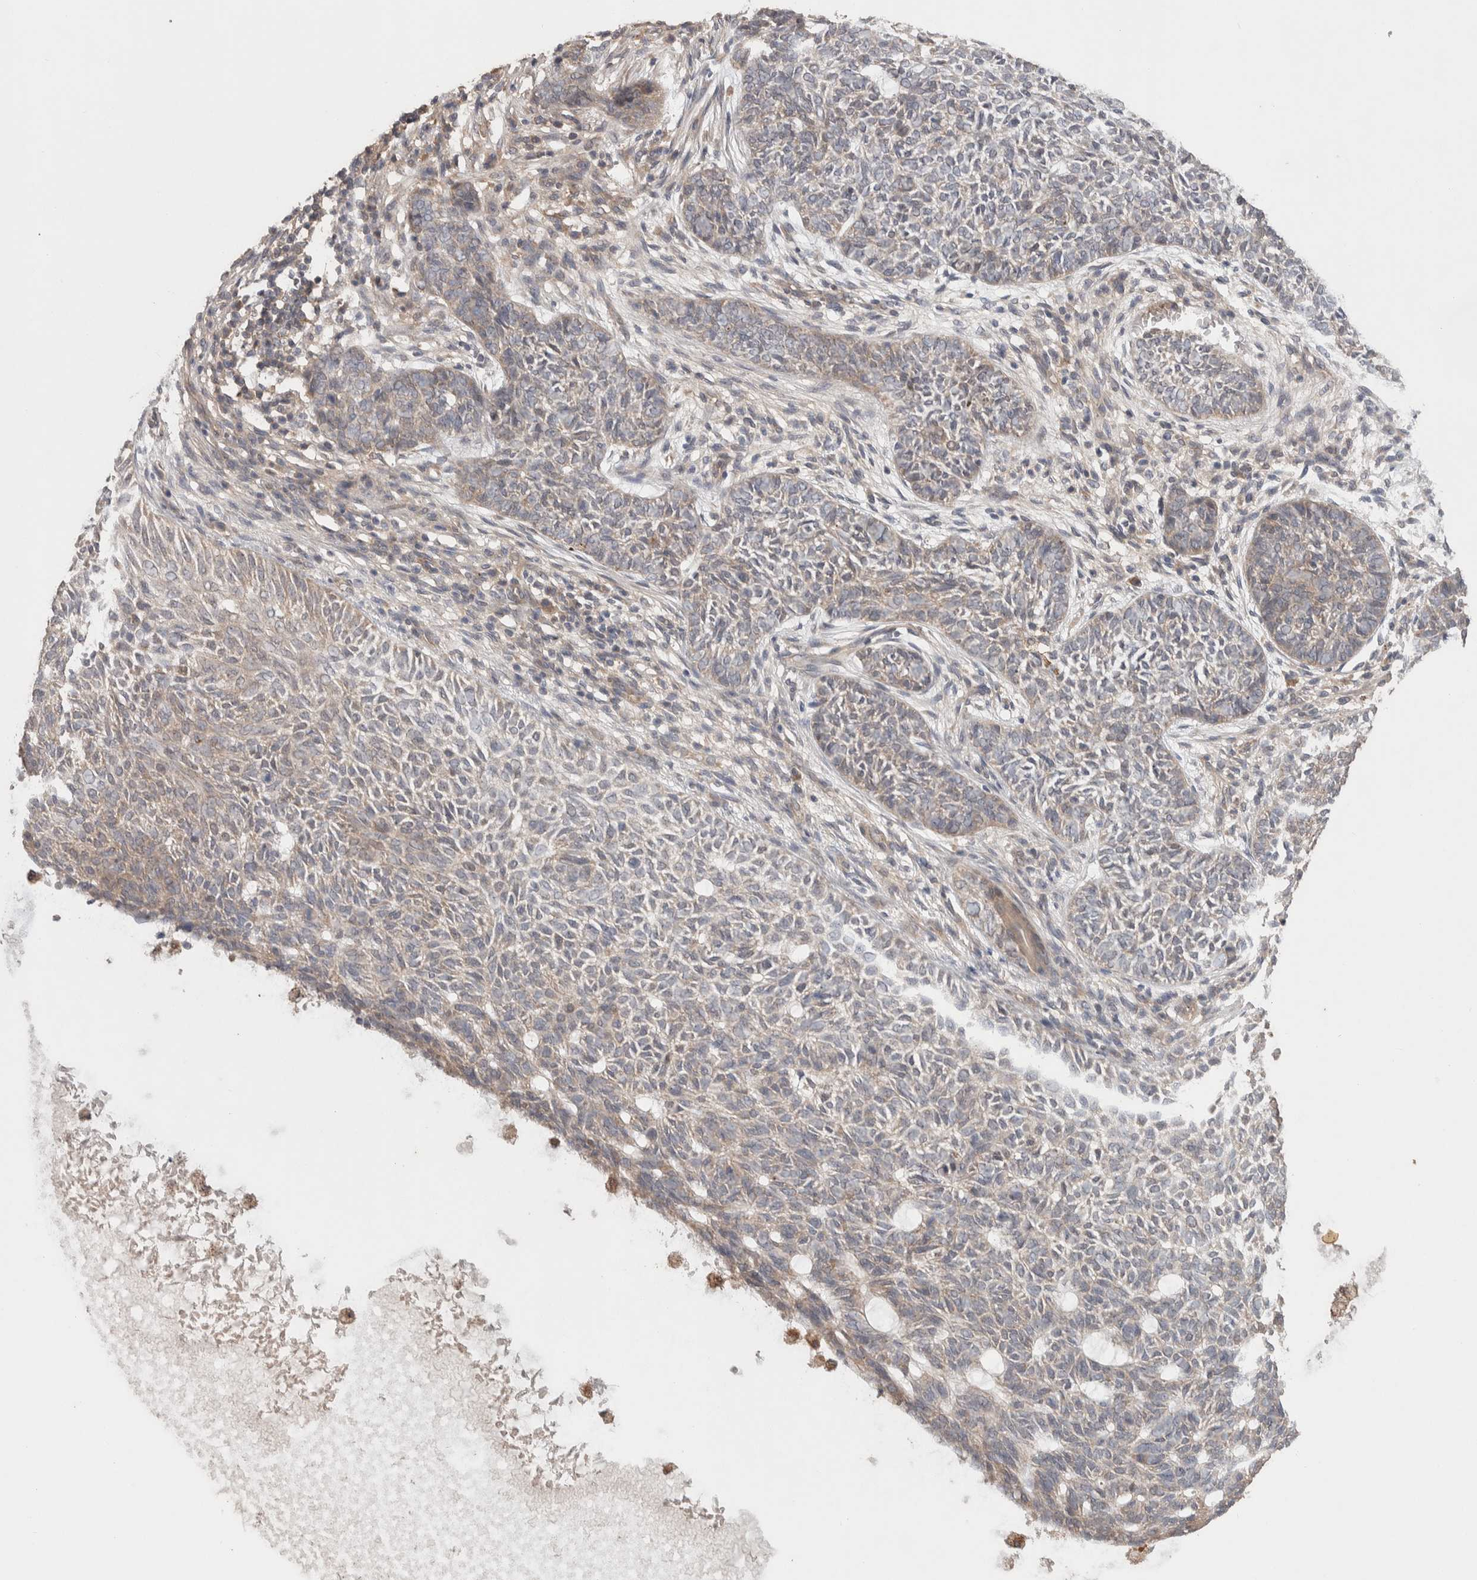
{"staining": {"intensity": "weak", "quantity": ">75%", "location": "cytoplasmic/membranous"}, "tissue": "skin cancer", "cell_type": "Tumor cells", "image_type": "cancer", "snomed": [{"axis": "morphology", "description": "Basal cell carcinoma"}, {"axis": "topography", "description": "Skin"}], "caption": "Human skin basal cell carcinoma stained with a brown dye displays weak cytoplasmic/membranous positive expression in approximately >75% of tumor cells.", "gene": "KCNJ5", "patient": {"sex": "male", "age": 87}}